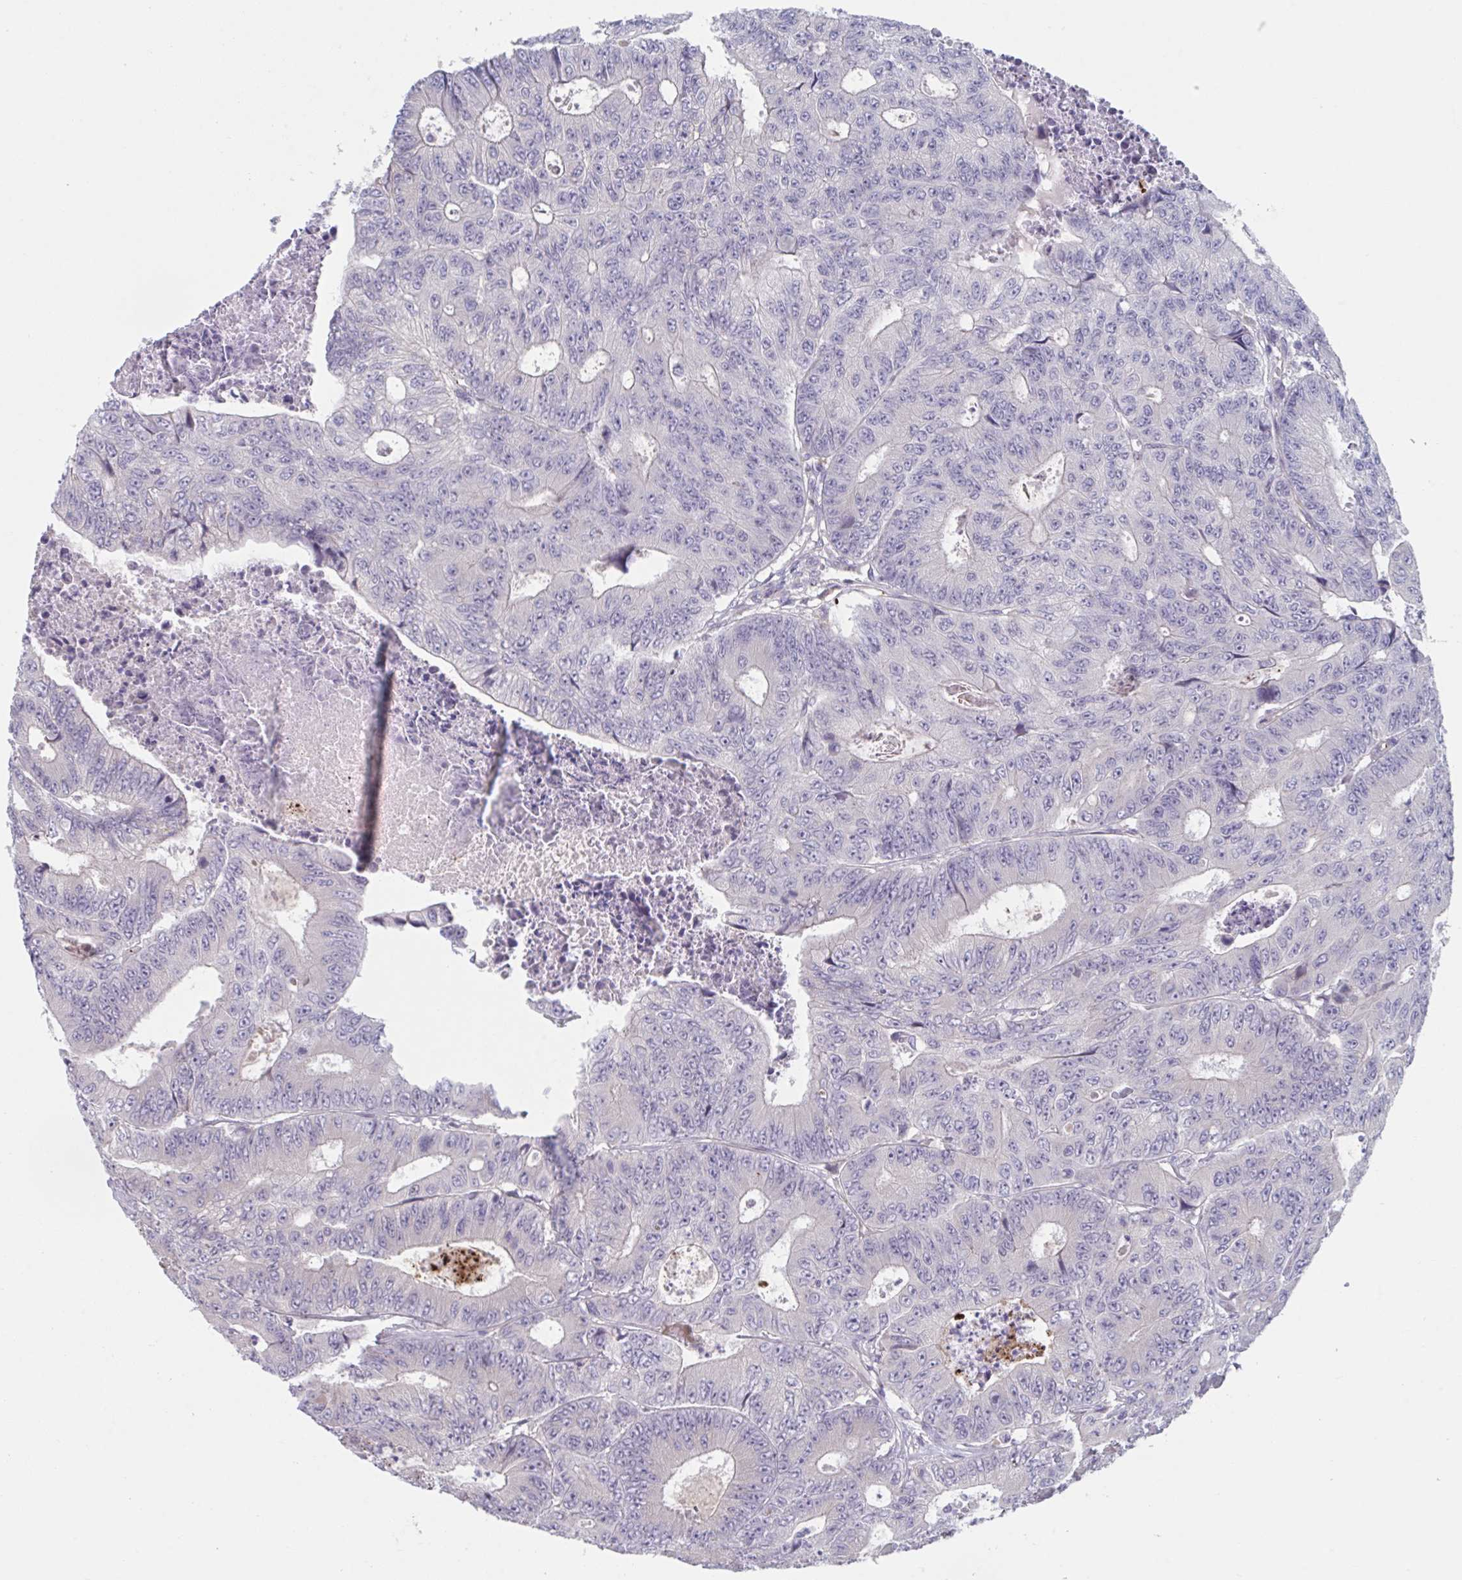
{"staining": {"intensity": "weak", "quantity": "25%-75%", "location": "cytoplasmic/membranous"}, "tissue": "colorectal cancer", "cell_type": "Tumor cells", "image_type": "cancer", "snomed": [{"axis": "morphology", "description": "Adenocarcinoma, NOS"}, {"axis": "topography", "description": "Colon"}], "caption": "IHC histopathology image of human colorectal adenocarcinoma stained for a protein (brown), which displays low levels of weak cytoplasmic/membranous expression in approximately 25%-75% of tumor cells.", "gene": "TNFSF10", "patient": {"sex": "female", "age": 48}}